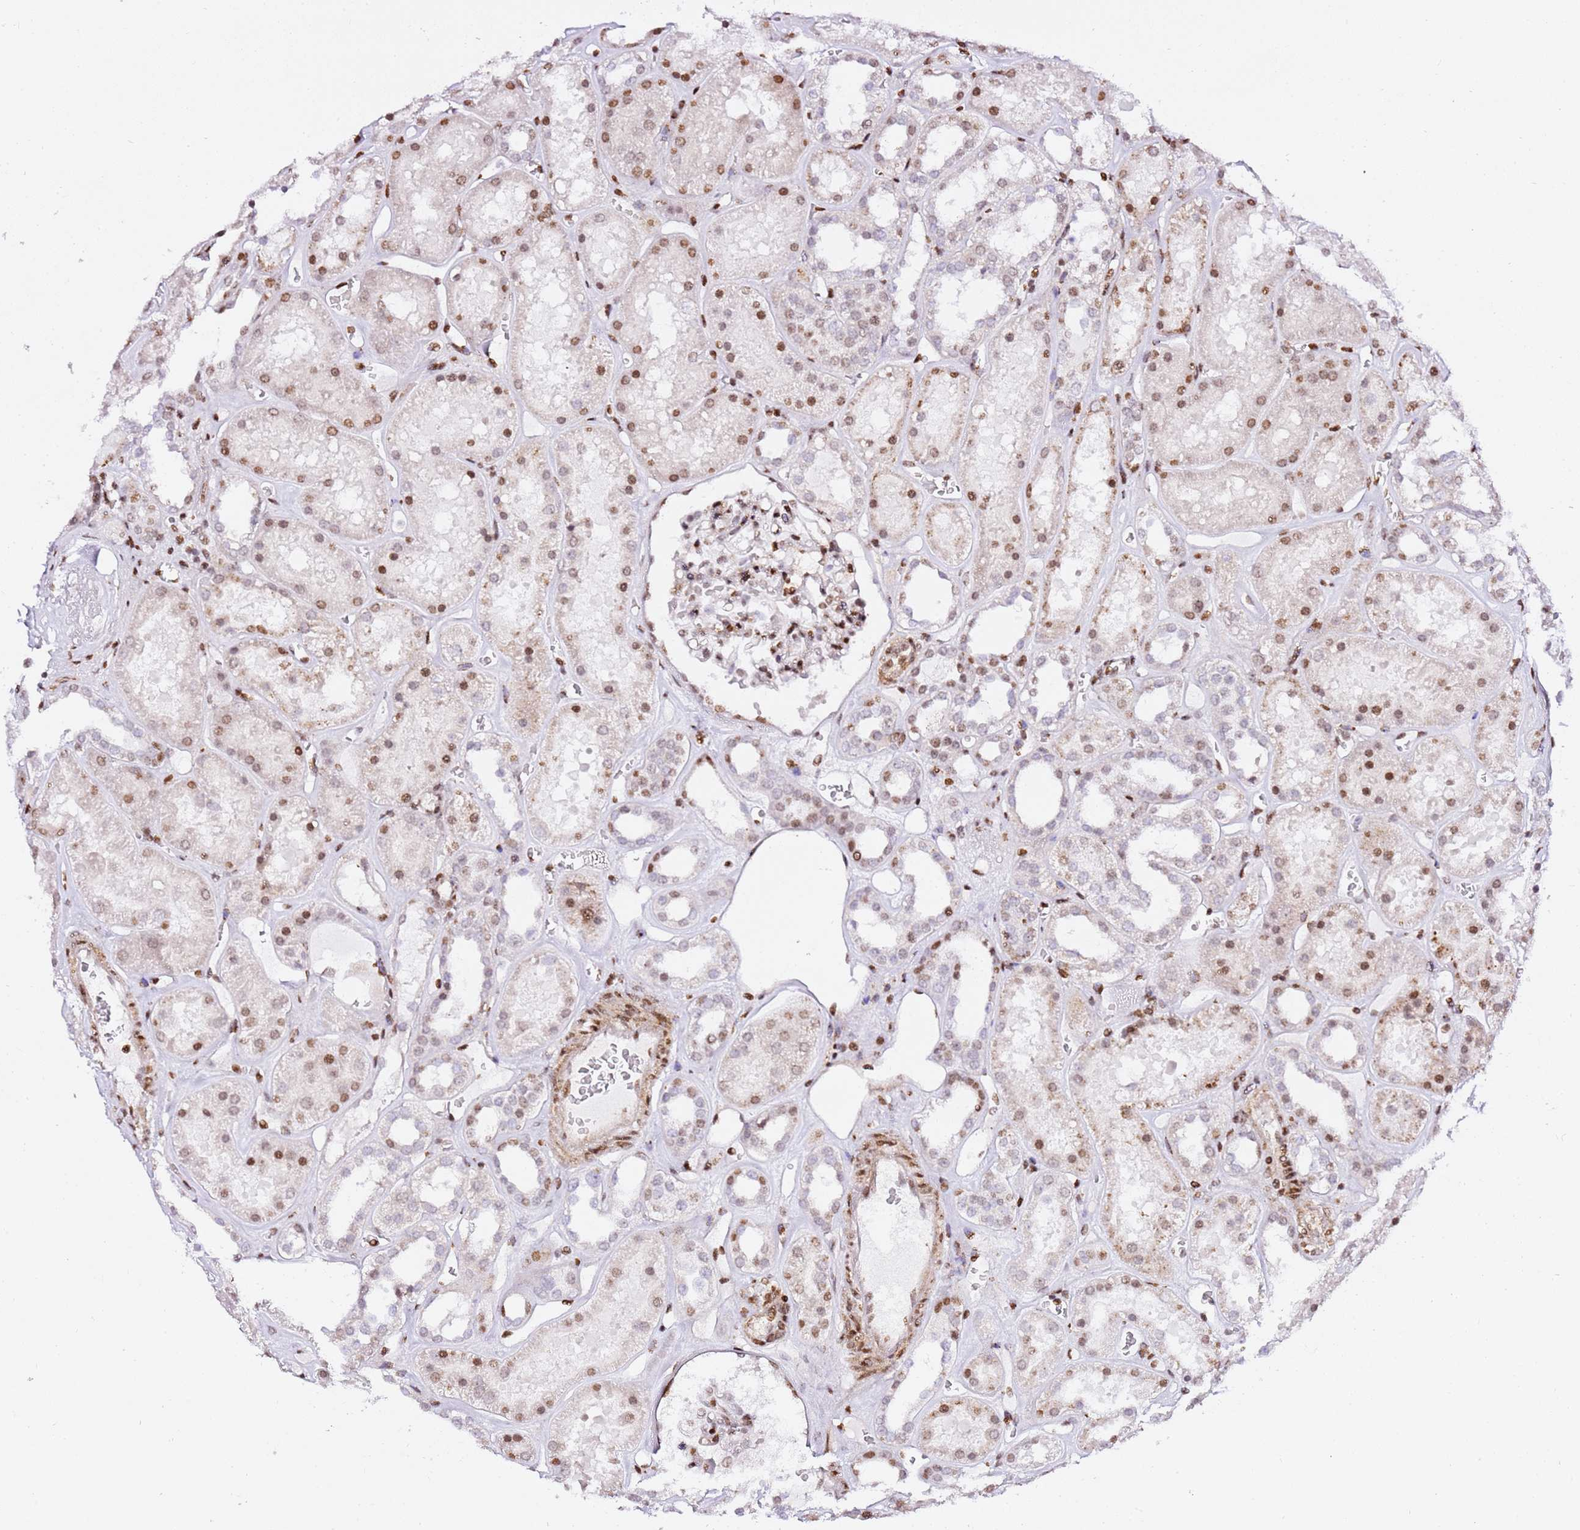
{"staining": {"intensity": "moderate", "quantity": "25%-75%", "location": "nuclear"}, "tissue": "kidney", "cell_type": "Cells in glomeruli", "image_type": "normal", "snomed": [{"axis": "morphology", "description": "Normal tissue, NOS"}, {"axis": "topography", "description": "Kidney"}], "caption": "An immunohistochemistry (IHC) histopathology image of unremarkable tissue is shown. Protein staining in brown highlights moderate nuclear positivity in kidney within cells in glomeruli. (Stains: DAB in brown, nuclei in blue, Microscopy: brightfield microscopy at high magnification).", "gene": "GBP2", "patient": {"sex": "female", "age": 41}}